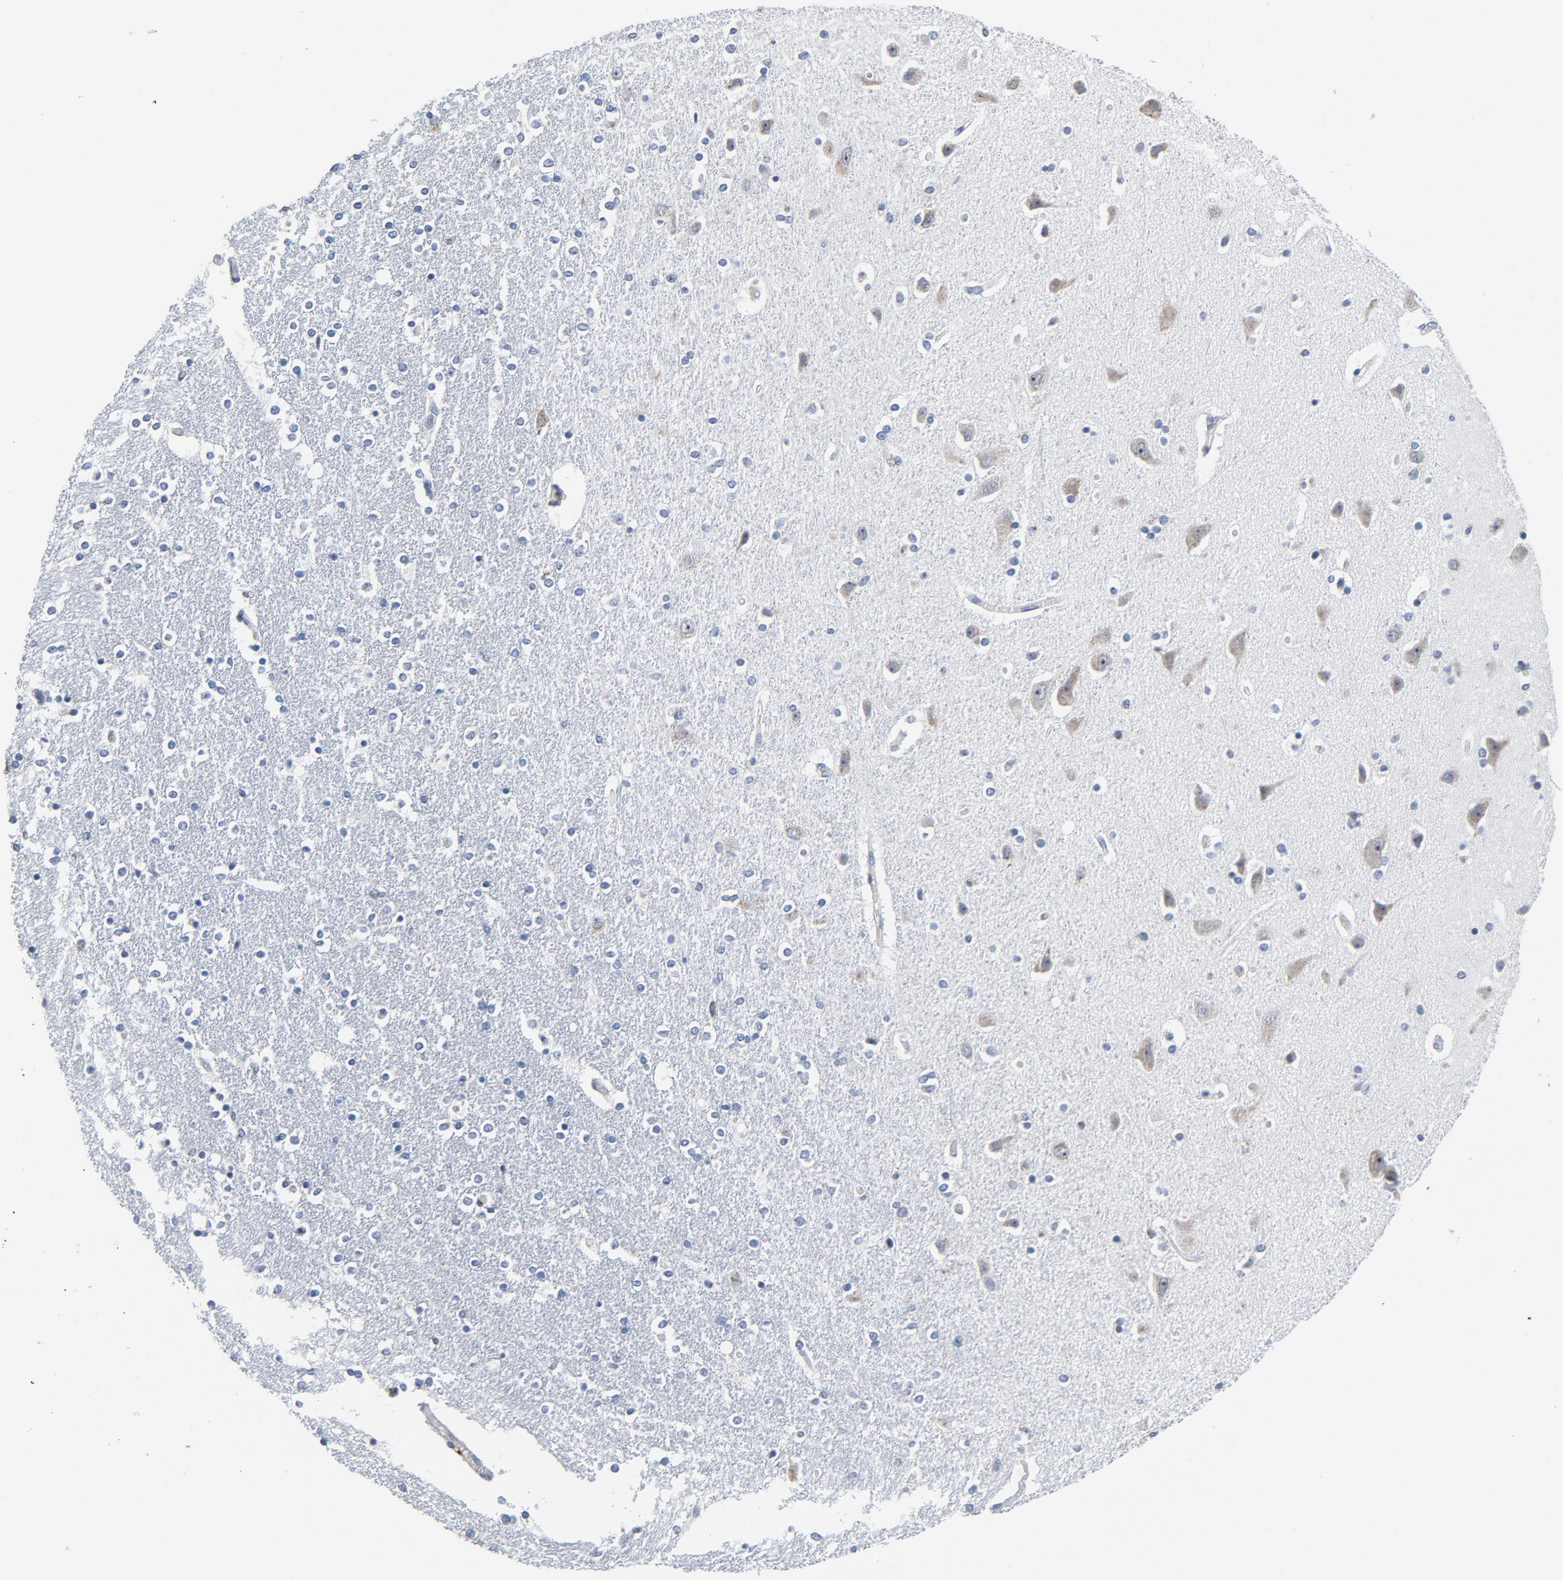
{"staining": {"intensity": "negative", "quantity": "none", "location": "none"}, "tissue": "caudate", "cell_type": "Glial cells", "image_type": "normal", "snomed": [{"axis": "morphology", "description": "Normal tissue, NOS"}, {"axis": "topography", "description": "Lateral ventricle wall"}], "caption": "Protein analysis of benign caudate reveals no significant positivity in glial cells. (Immunohistochemistry, brightfield microscopy, high magnification).", "gene": "YIPF6", "patient": {"sex": "female", "age": 54}}